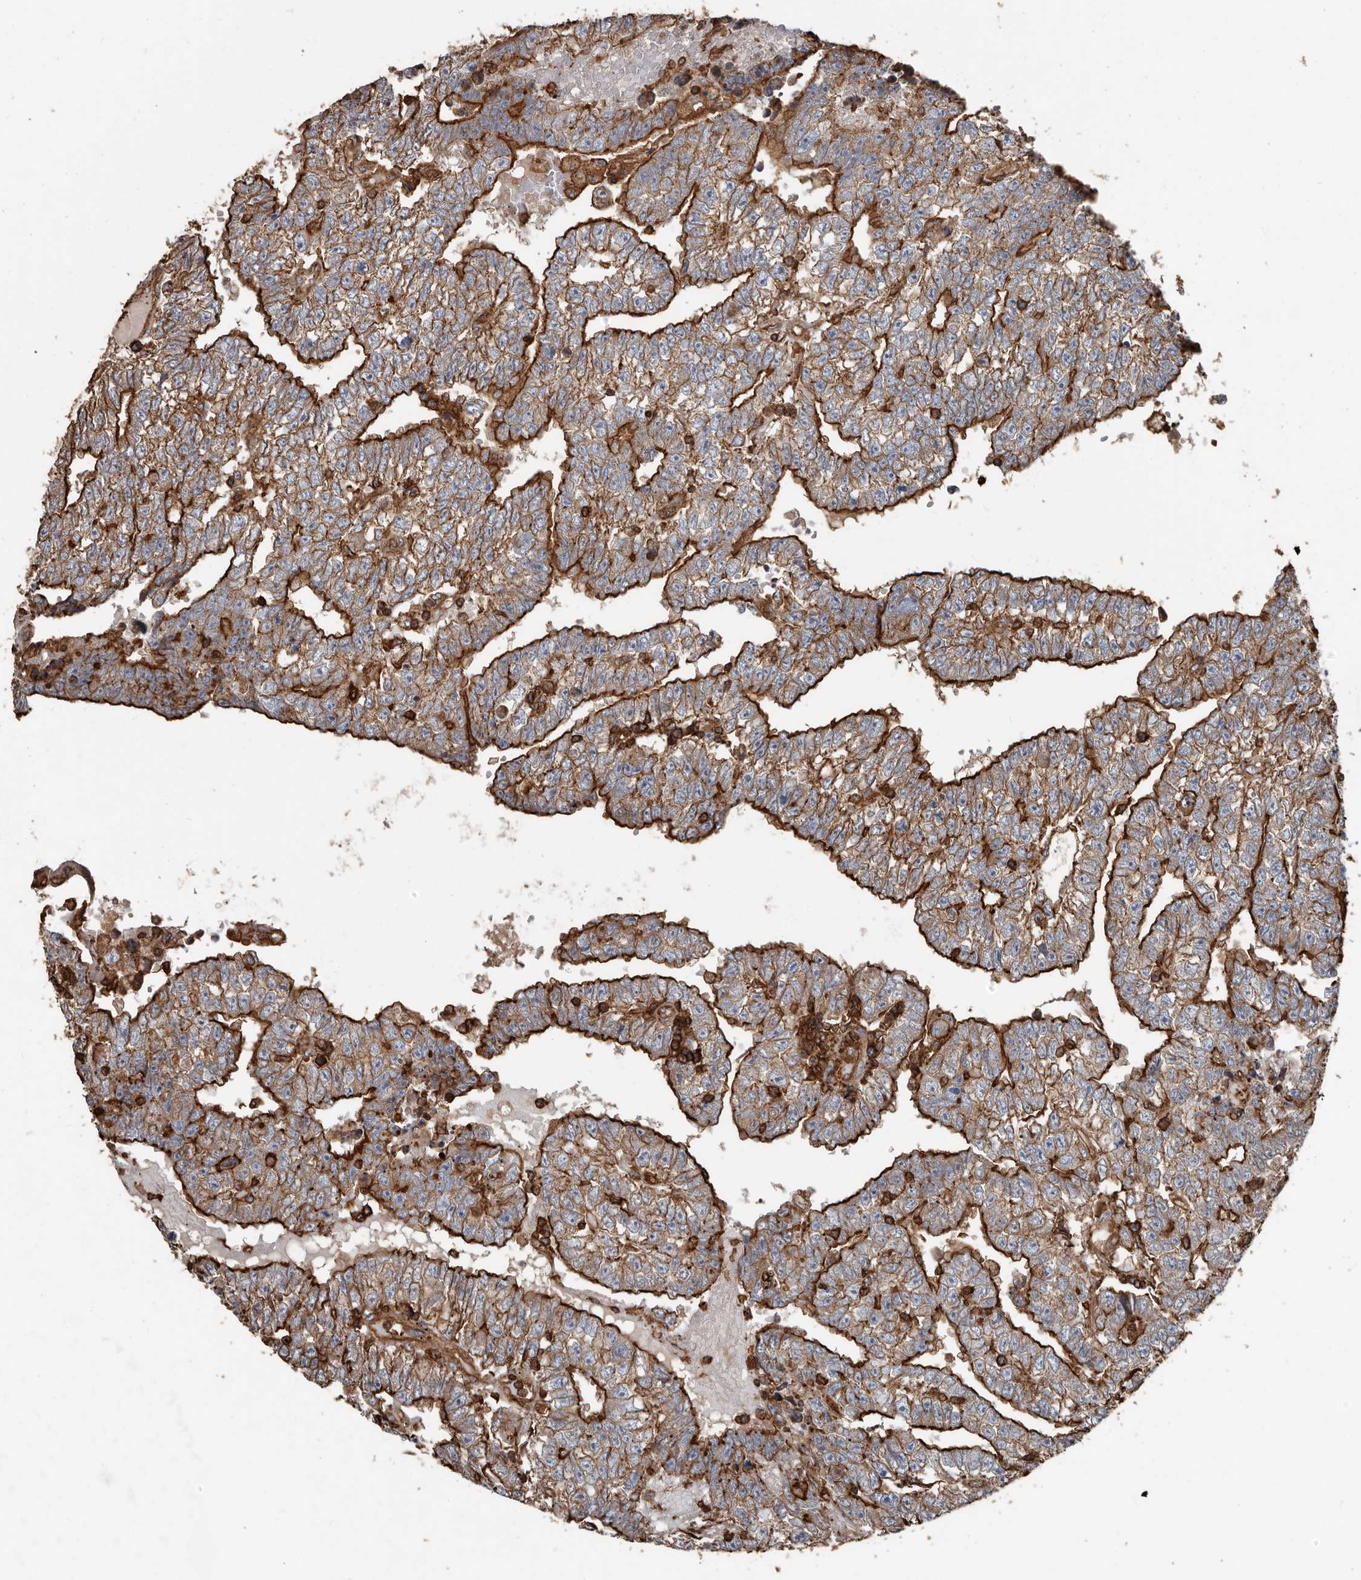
{"staining": {"intensity": "strong", "quantity": "25%-75%", "location": "cytoplasmic/membranous"}, "tissue": "testis cancer", "cell_type": "Tumor cells", "image_type": "cancer", "snomed": [{"axis": "morphology", "description": "Carcinoma, Embryonal, NOS"}, {"axis": "topography", "description": "Testis"}], "caption": "Testis embryonal carcinoma tissue displays strong cytoplasmic/membranous expression in approximately 25%-75% of tumor cells (DAB (3,3'-diaminobenzidine) IHC with brightfield microscopy, high magnification).", "gene": "DENND6B", "patient": {"sex": "male", "age": 25}}